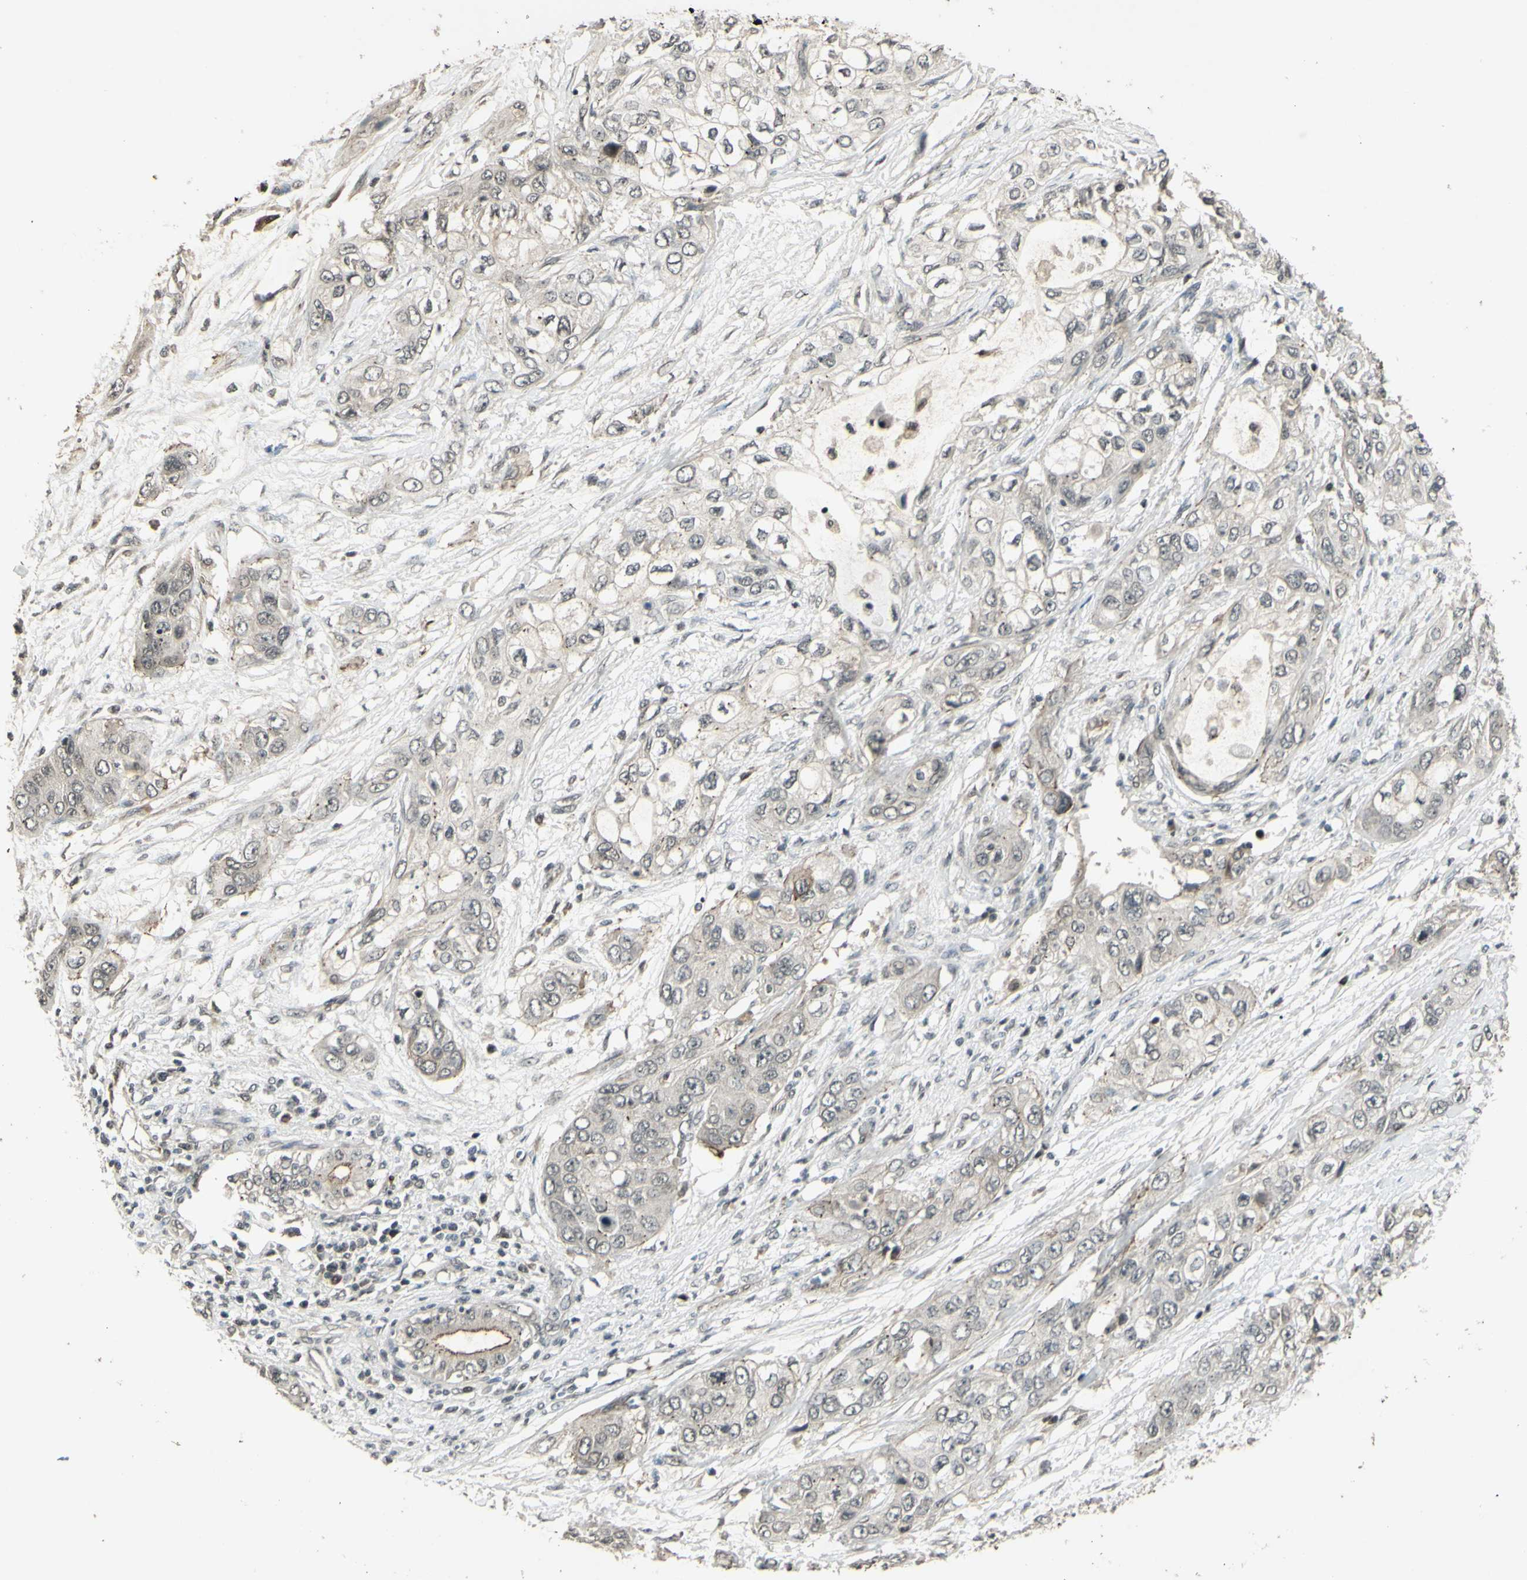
{"staining": {"intensity": "negative", "quantity": "none", "location": "none"}, "tissue": "pancreatic cancer", "cell_type": "Tumor cells", "image_type": "cancer", "snomed": [{"axis": "morphology", "description": "Adenocarcinoma, NOS"}, {"axis": "topography", "description": "Pancreas"}], "caption": "High magnification brightfield microscopy of pancreatic adenocarcinoma stained with DAB (3,3'-diaminobenzidine) (brown) and counterstained with hematoxylin (blue): tumor cells show no significant staining. (DAB (3,3'-diaminobenzidine) immunohistochemistry visualized using brightfield microscopy, high magnification).", "gene": "BLNK", "patient": {"sex": "female", "age": 70}}